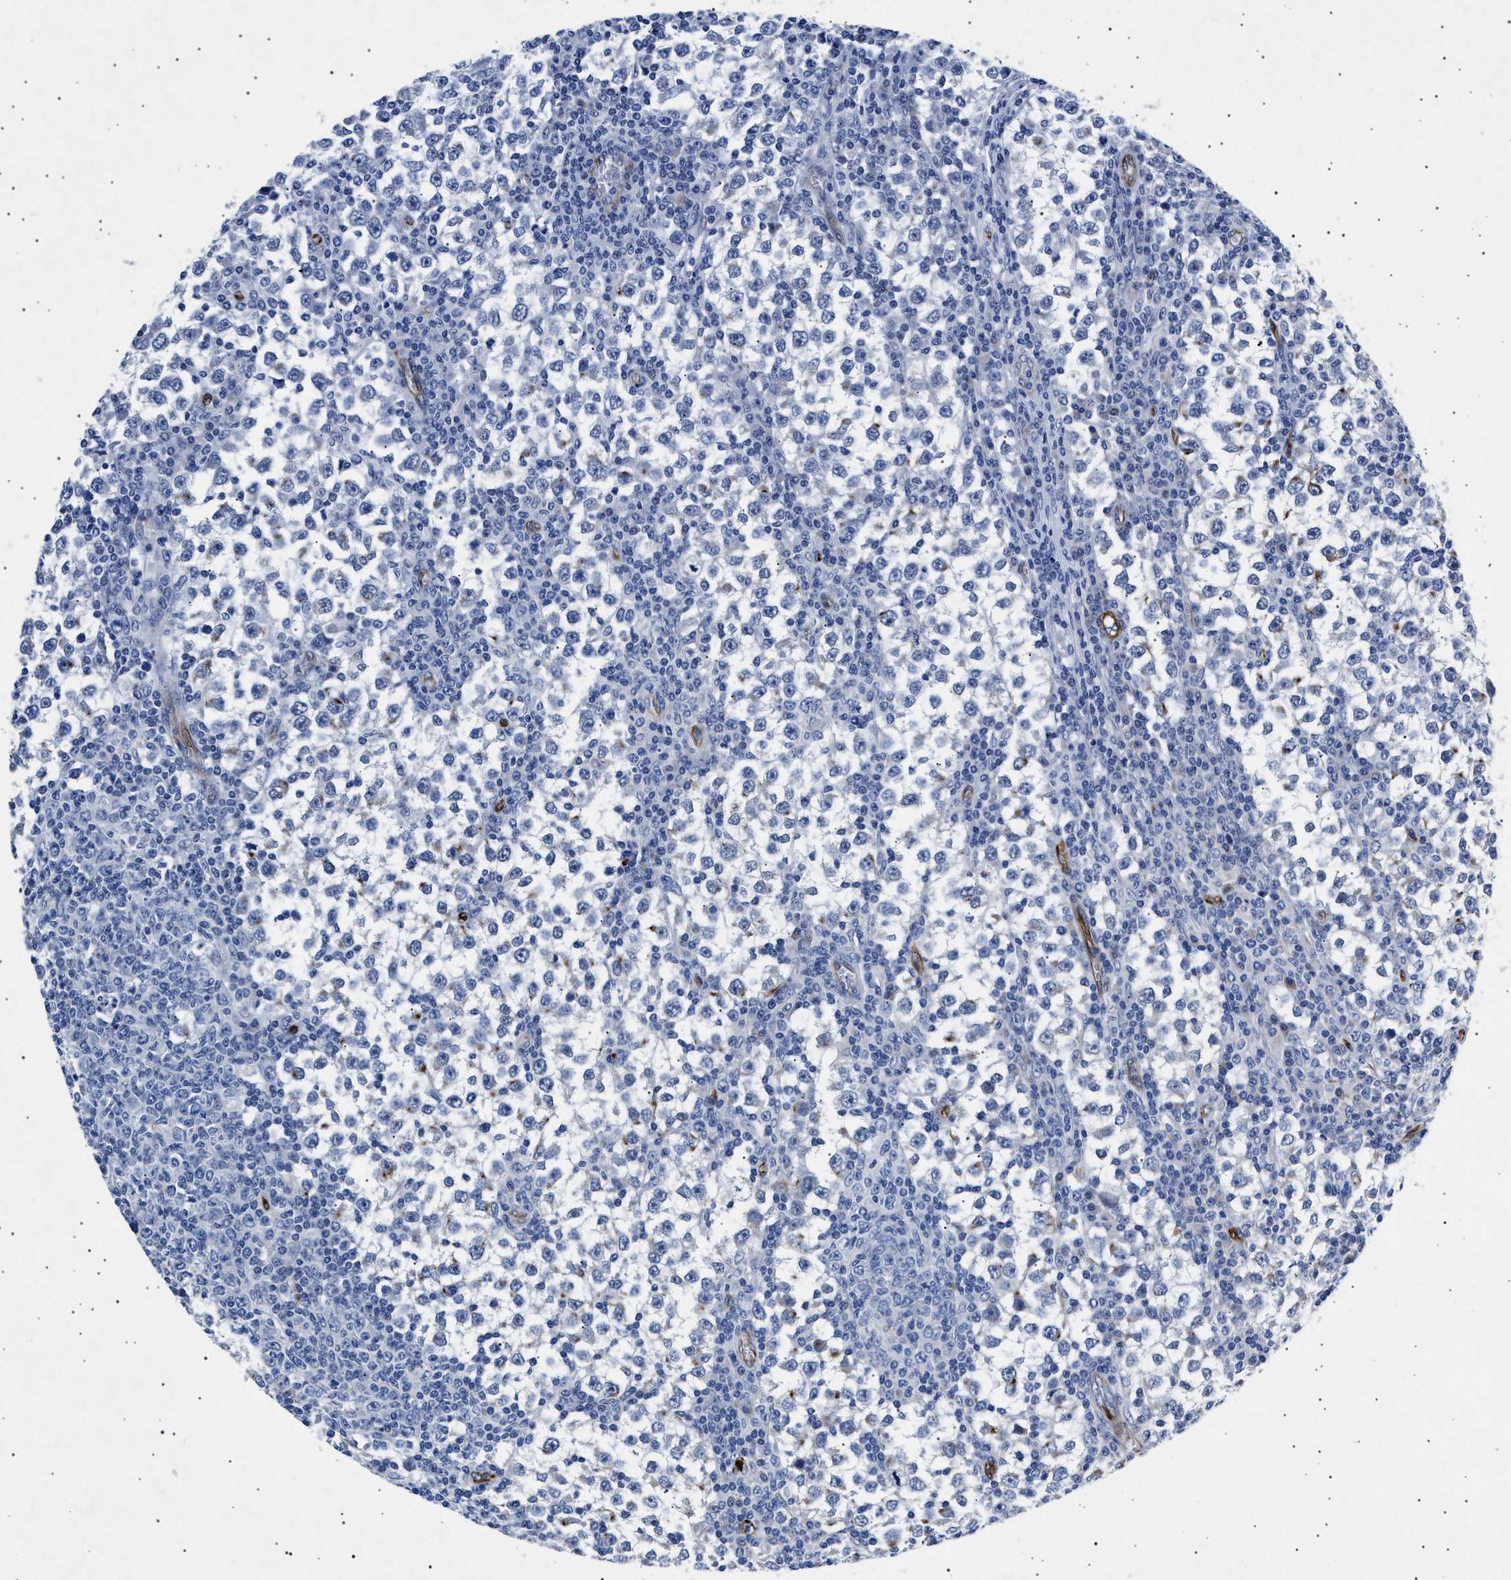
{"staining": {"intensity": "negative", "quantity": "none", "location": "none"}, "tissue": "testis cancer", "cell_type": "Tumor cells", "image_type": "cancer", "snomed": [{"axis": "morphology", "description": "Seminoma, NOS"}, {"axis": "topography", "description": "Testis"}], "caption": "Testis seminoma was stained to show a protein in brown. There is no significant expression in tumor cells.", "gene": "OLFML2A", "patient": {"sex": "male", "age": 65}}